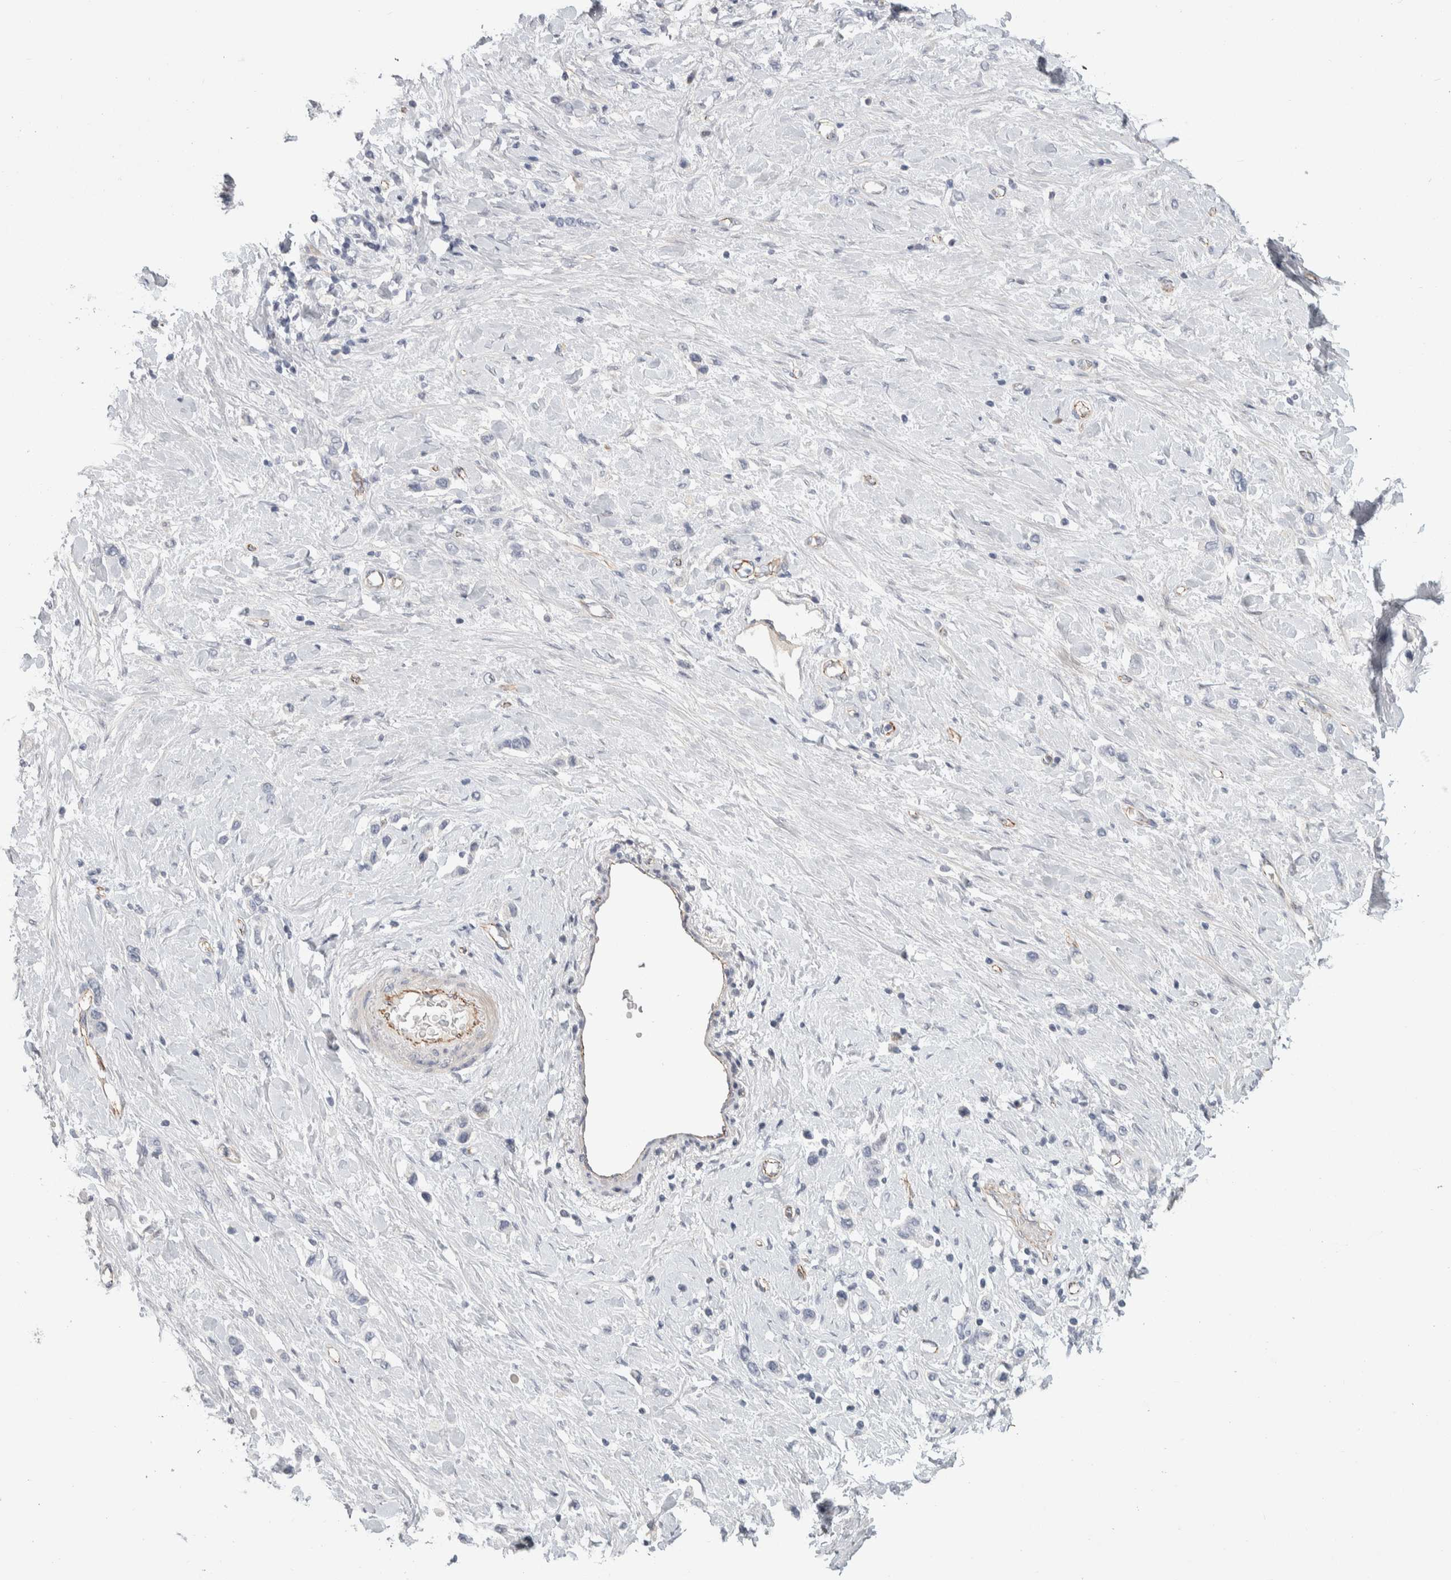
{"staining": {"intensity": "negative", "quantity": "none", "location": "none"}, "tissue": "stomach cancer", "cell_type": "Tumor cells", "image_type": "cancer", "snomed": [{"axis": "morphology", "description": "Adenocarcinoma, NOS"}, {"axis": "topography", "description": "Stomach"}], "caption": "This is a photomicrograph of immunohistochemistry (IHC) staining of stomach cancer (adenocarcinoma), which shows no positivity in tumor cells.", "gene": "ZNF862", "patient": {"sex": "female", "age": 65}}